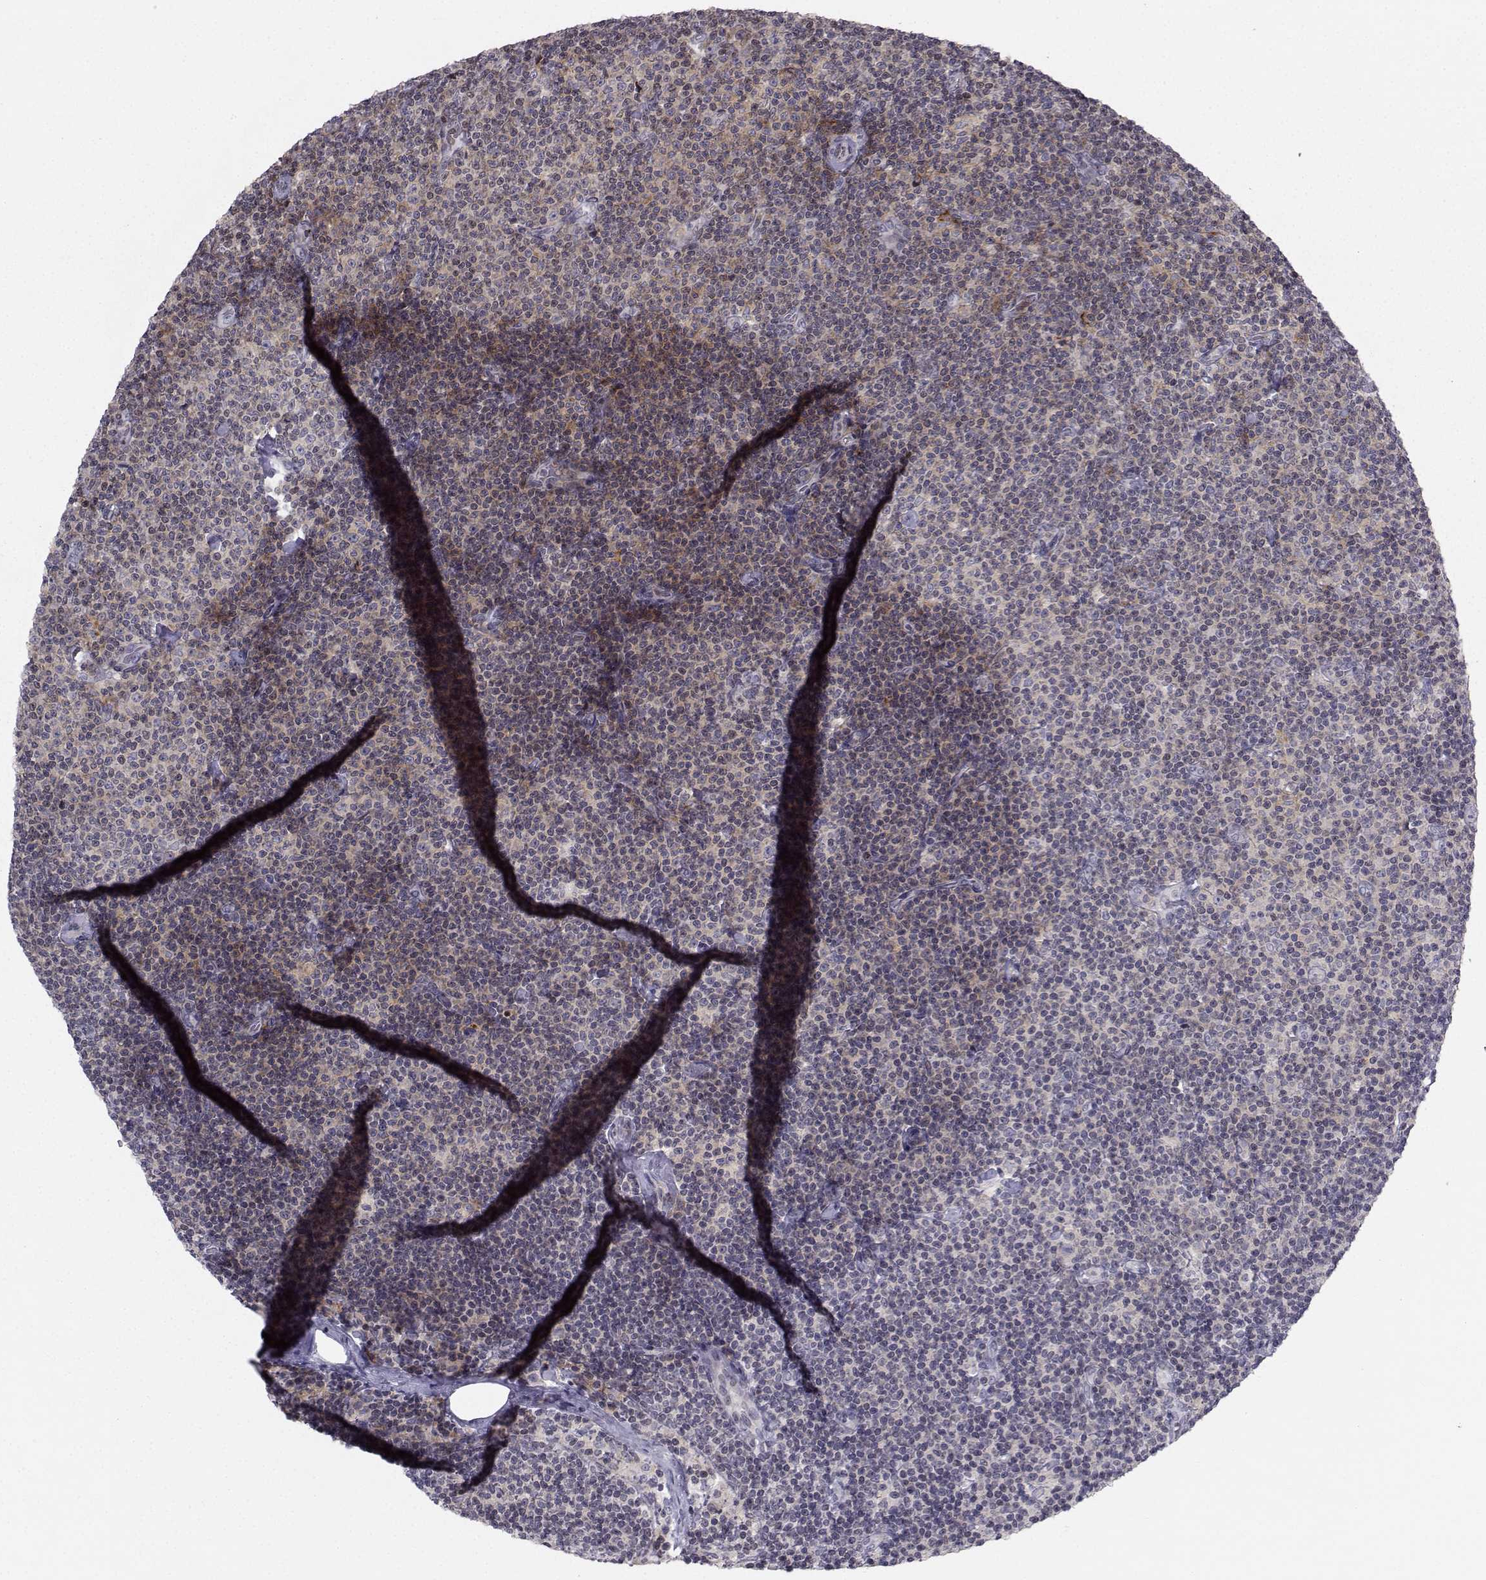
{"staining": {"intensity": "moderate", "quantity": "<25%", "location": "cytoplasmic/membranous"}, "tissue": "lymphoma", "cell_type": "Tumor cells", "image_type": "cancer", "snomed": [{"axis": "morphology", "description": "Malignant lymphoma, non-Hodgkin's type, Low grade"}, {"axis": "topography", "description": "Lymph node"}], "caption": "Immunohistochemical staining of lymphoma exhibits low levels of moderate cytoplasmic/membranous positivity in approximately <25% of tumor cells.", "gene": "PCP4L1", "patient": {"sex": "male", "age": 81}}